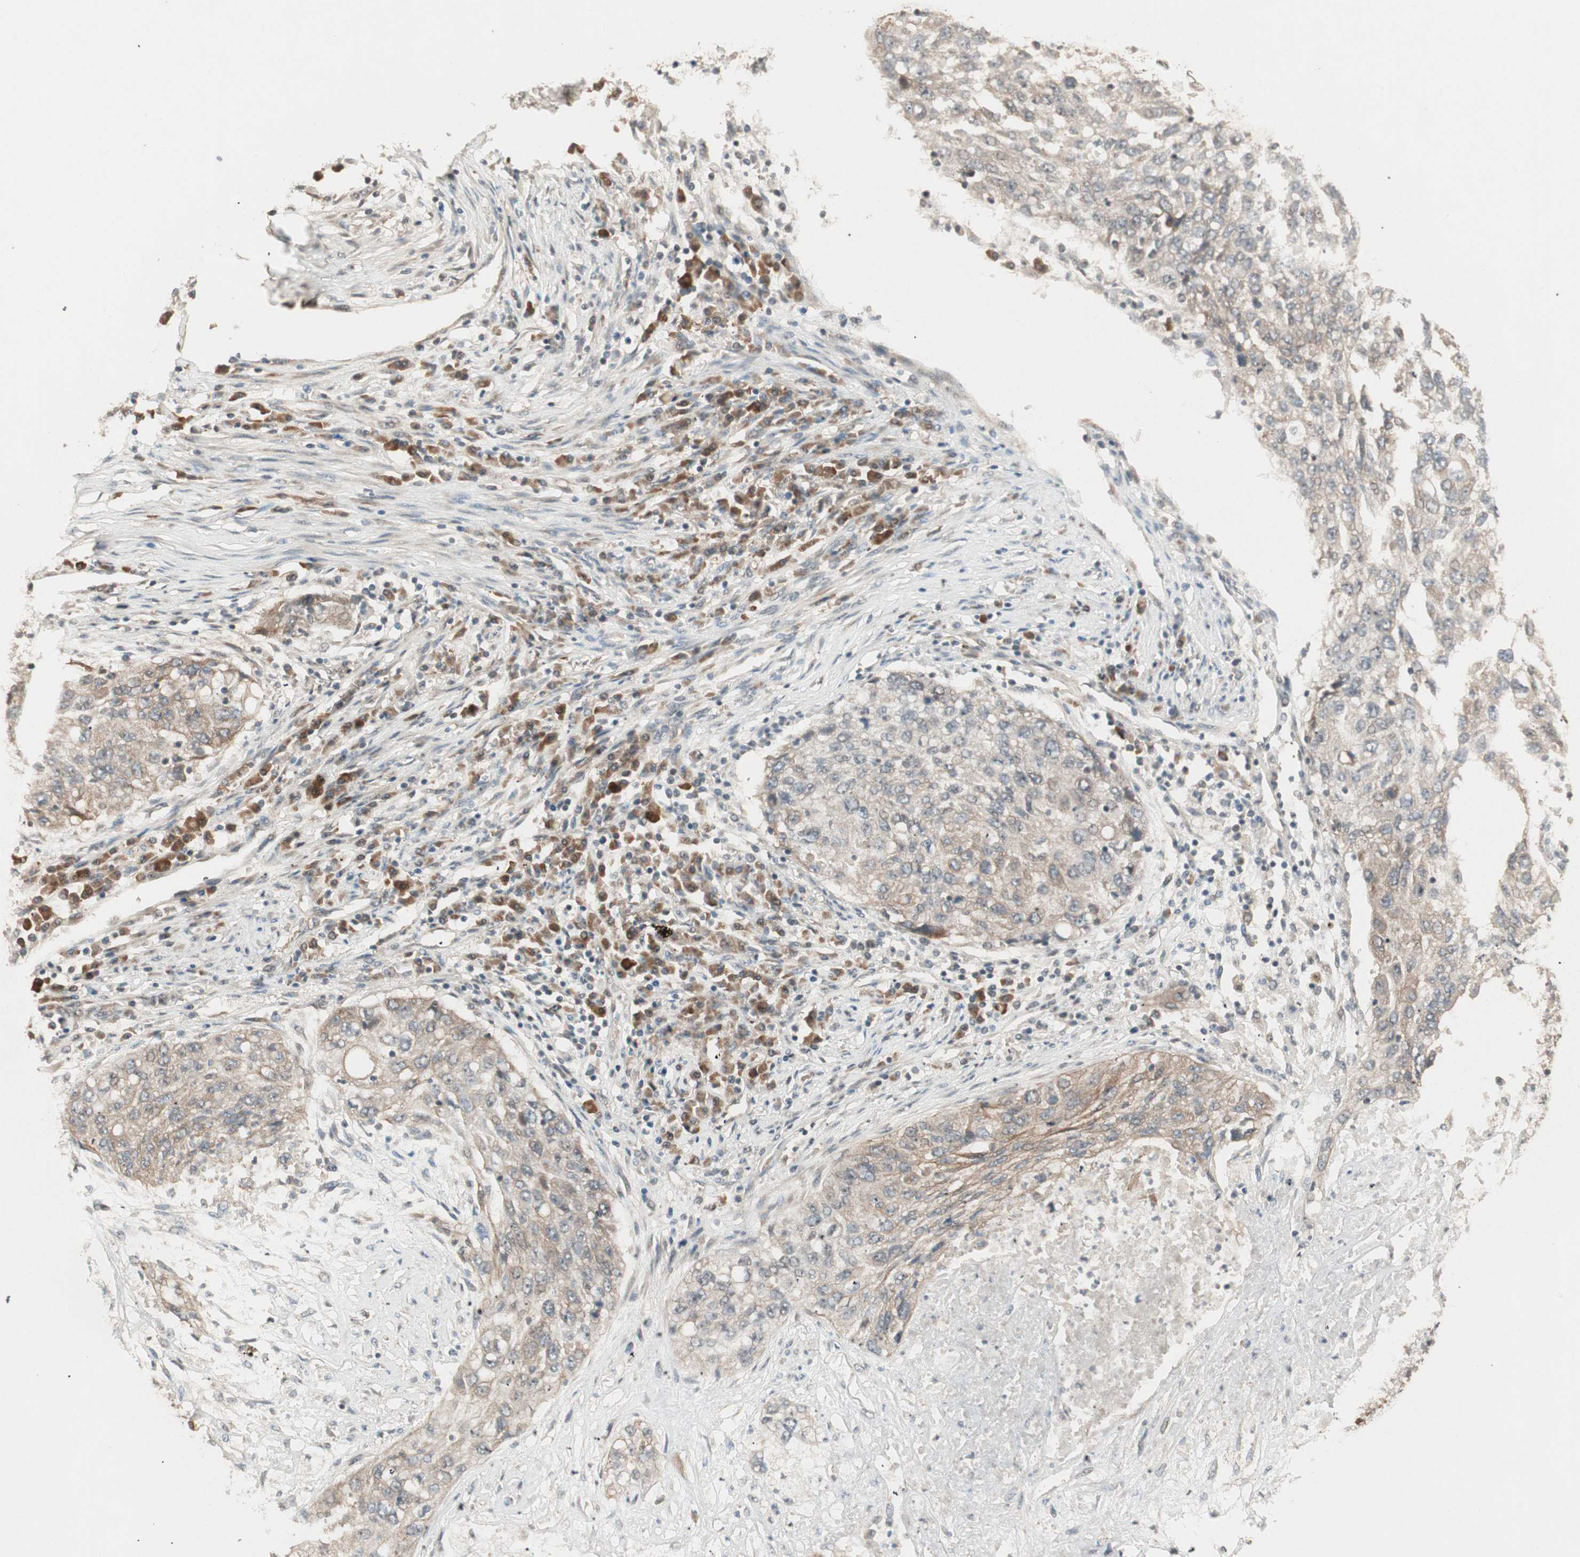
{"staining": {"intensity": "weak", "quantity": "25%-75%", "location": "cytoplasmic/membranous"}, "tissue": "lung cancer", "cell_type": "Tumor cells", "image_type": "cancer", "snomed": [{"axis": "morphology", "description": "Squamous cell carcinoma, NOS"}, {"axis": "topography", "description": "Lung"}], "caption": "A high-resolution image shows immunohistochemistry staining of squamous cell carcinoma (lung), which demonstrates weak cytoplasmic/membranous staining in approximately 25%-75% of tumor cells. (brown staining indicates protein expression, while blue staining denotes nuclei).", "gene": "ZSCAN31", "patient": {"sex": "female", "age": 63}}